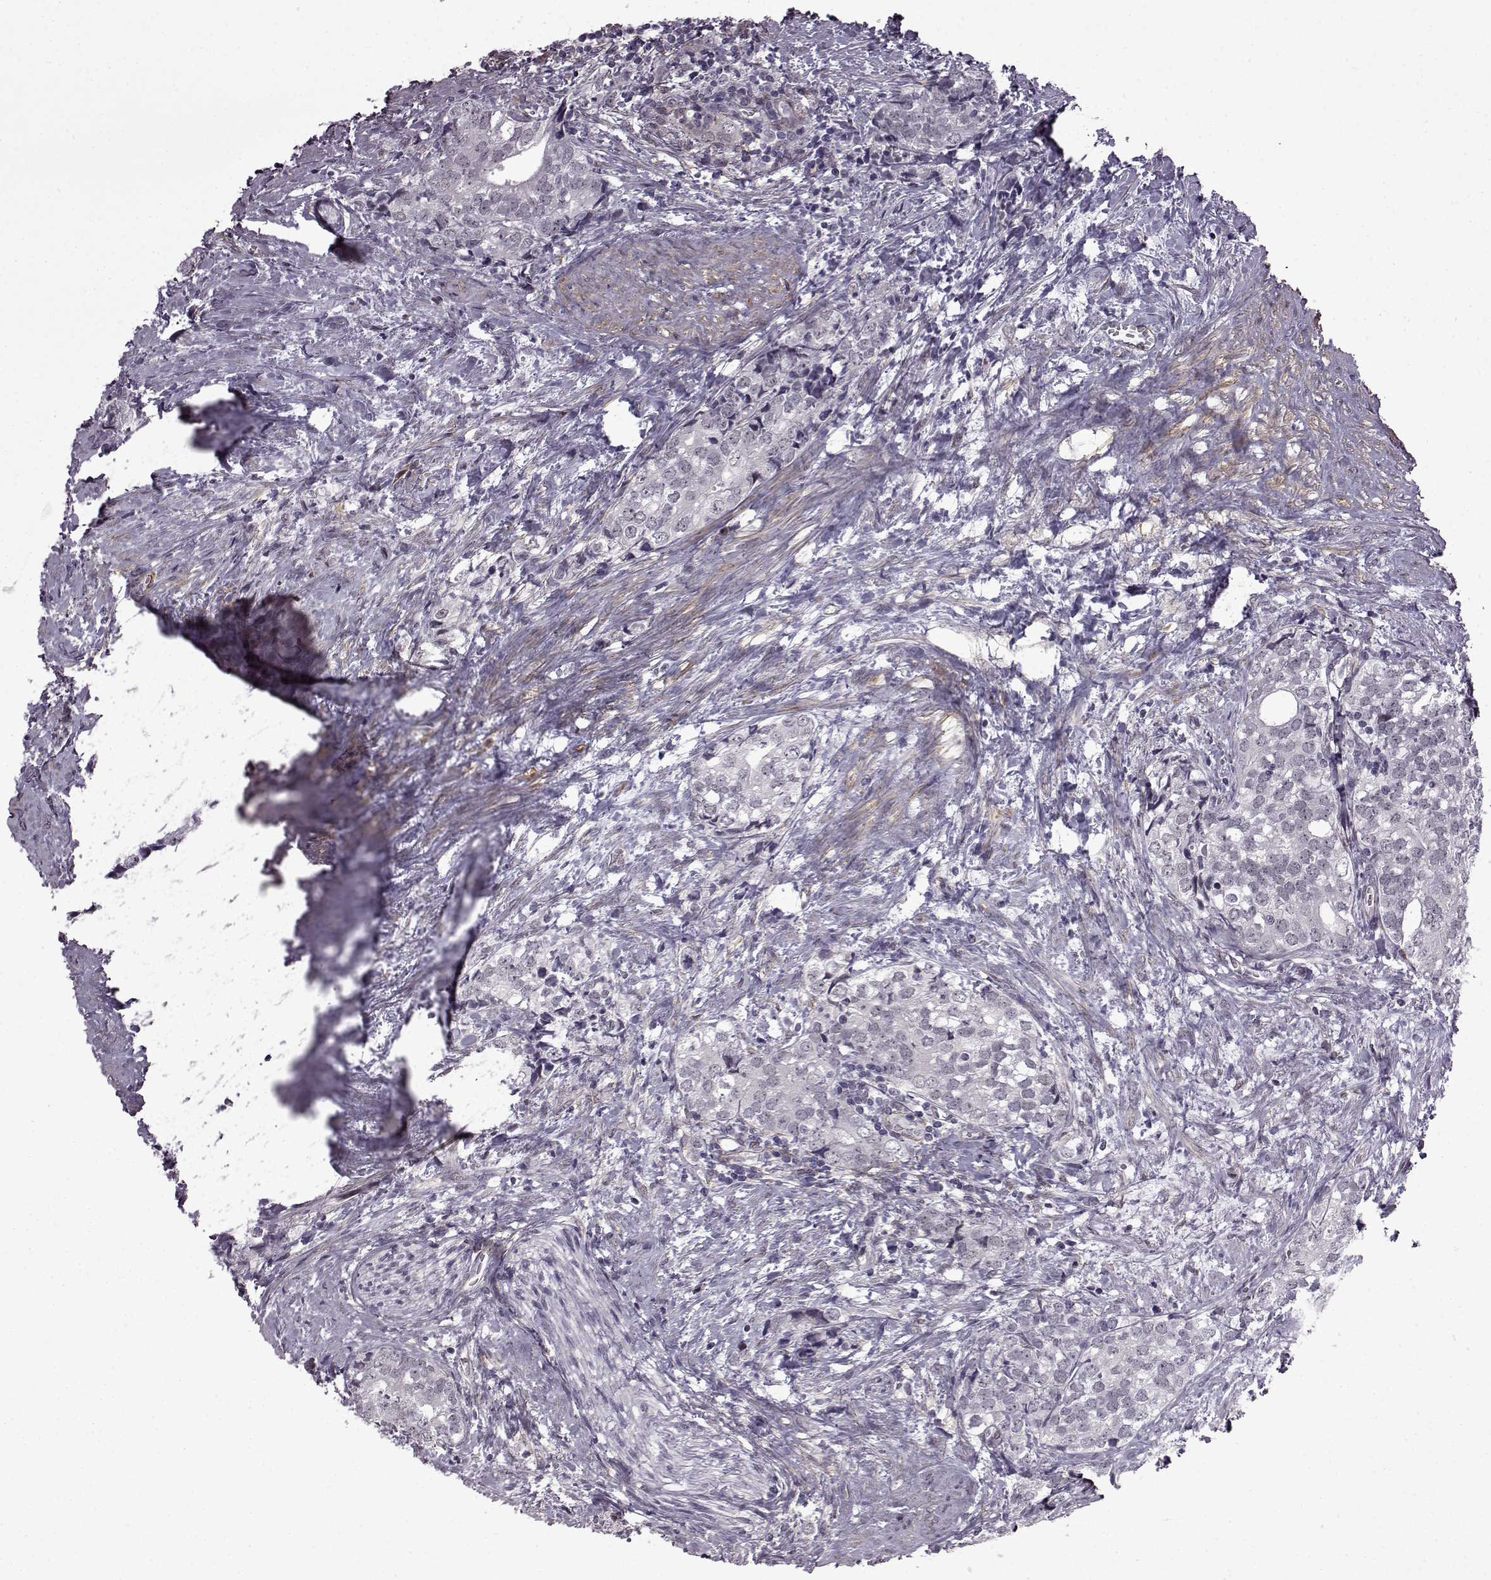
{"staining": {"intensity": "negative", "quantity": "none", "location": "none"}, "tissue": "prostate cancer", "cell_type": "Tumor cells", "image_type": "cancer", "snomed": [{"axis": "morphology", "description": "Adenocarcinoma, NOS"}, {"axis": "topography", "description": "Prostate and seminal vesicle, NOS"}], "caption": "A high-resolution micrograph shows IHC staining of prostate cancer (adenocarcinoma), which shows no significant positivity in tumor cells.", "gene": "SYNPO2", "patient": {"sex": "male", "age": 63}}